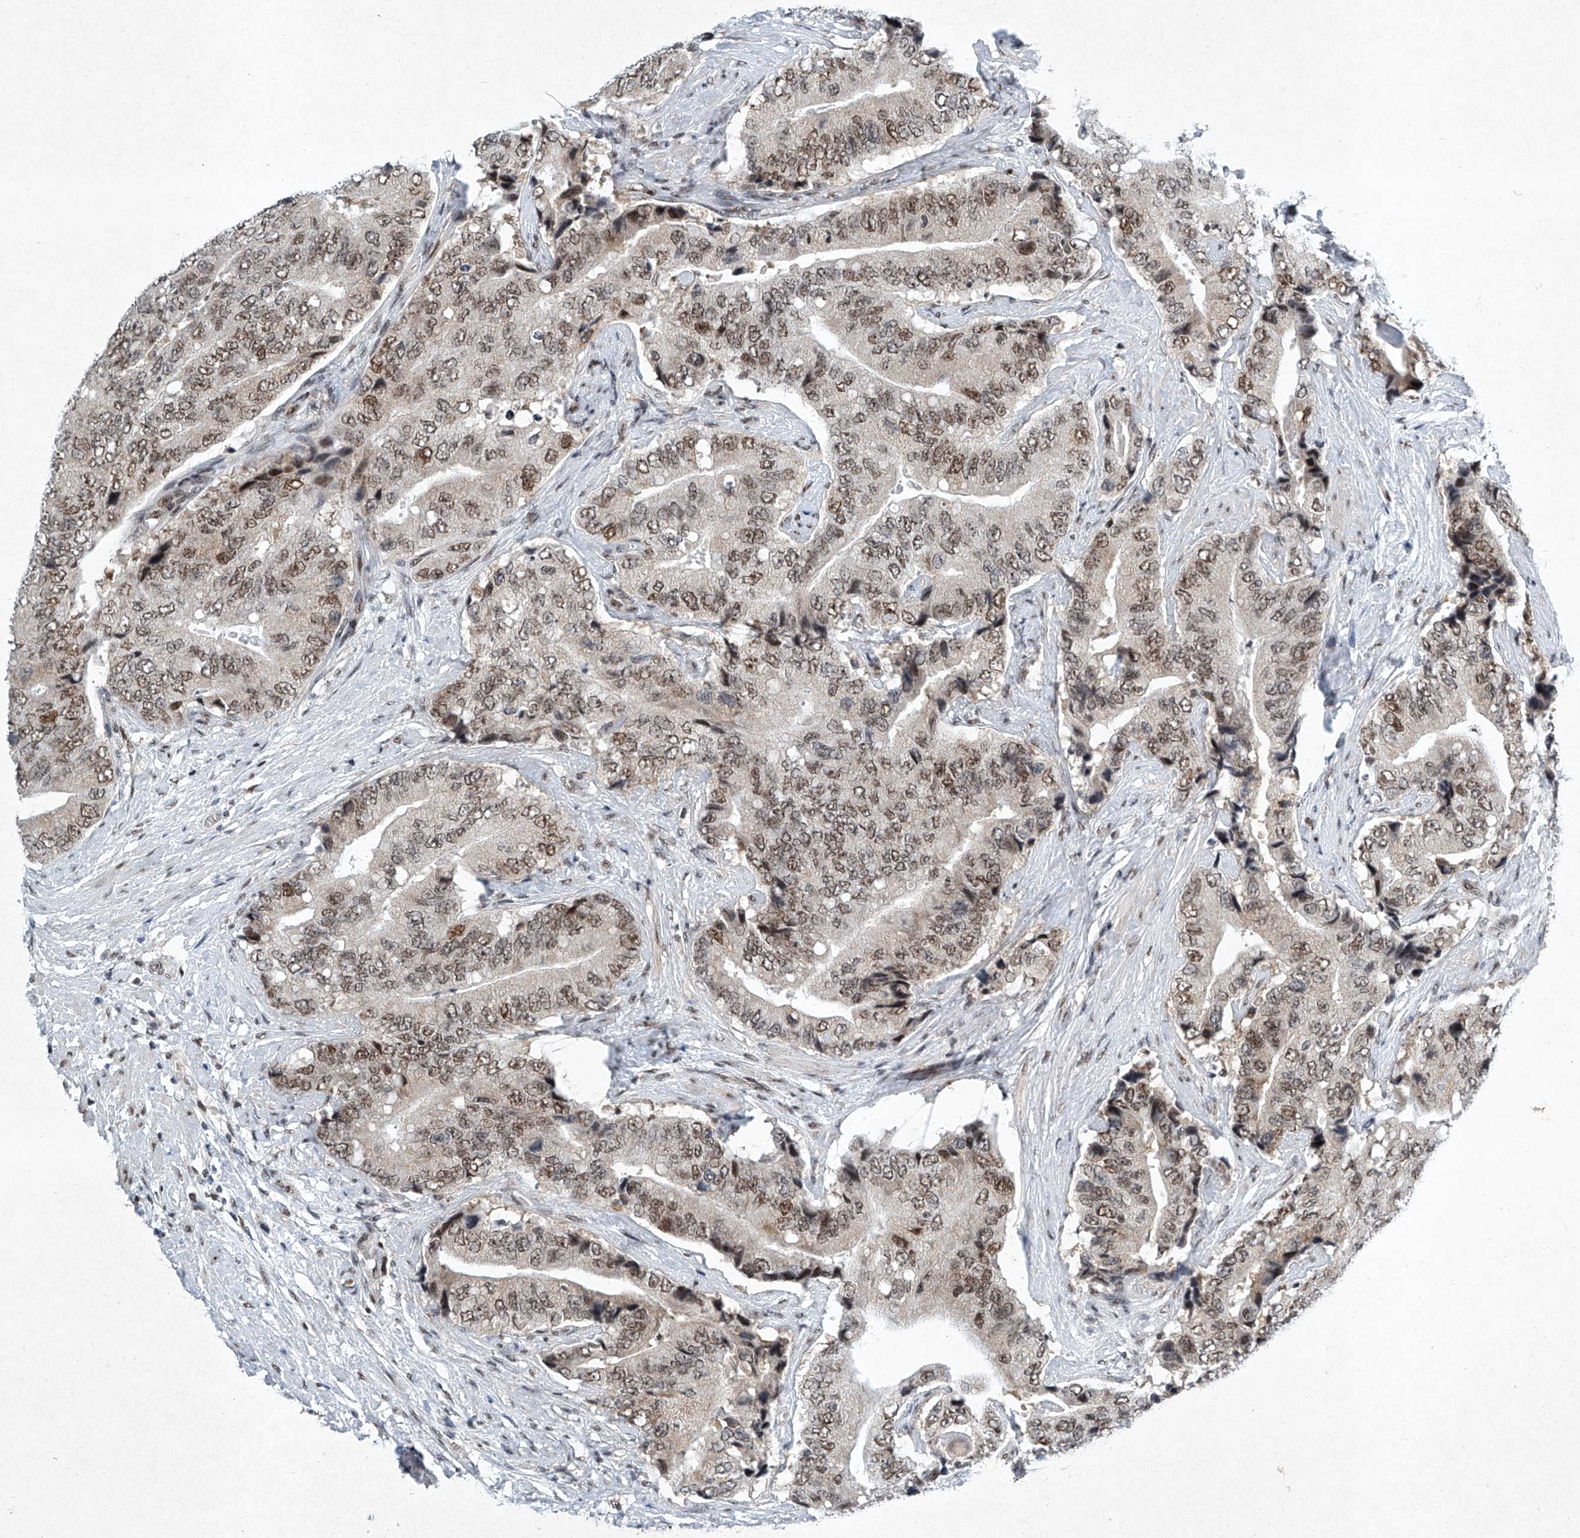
{"staining": {"intensity": "moderate", "quantity": ">75%", "location": "nuclear"}, "tissue": "prostate cancer", "cell_type": "Tumor cells", "image_type": "cancer", "snomed": [{"axis": "morphology", "description": "Adenocarcinoma, High grade"}, {"axis": "topography", "description": "Prostate"}], "caption": "Immunohistochemical staining of human adenocarcinoma (high-grade) (prostate) exhibits medium levels of moderate nuclear positivity in about >75% of tumor cells.", "gene": "TFDP1", "patient": {"sex": "male", "age": 70}}